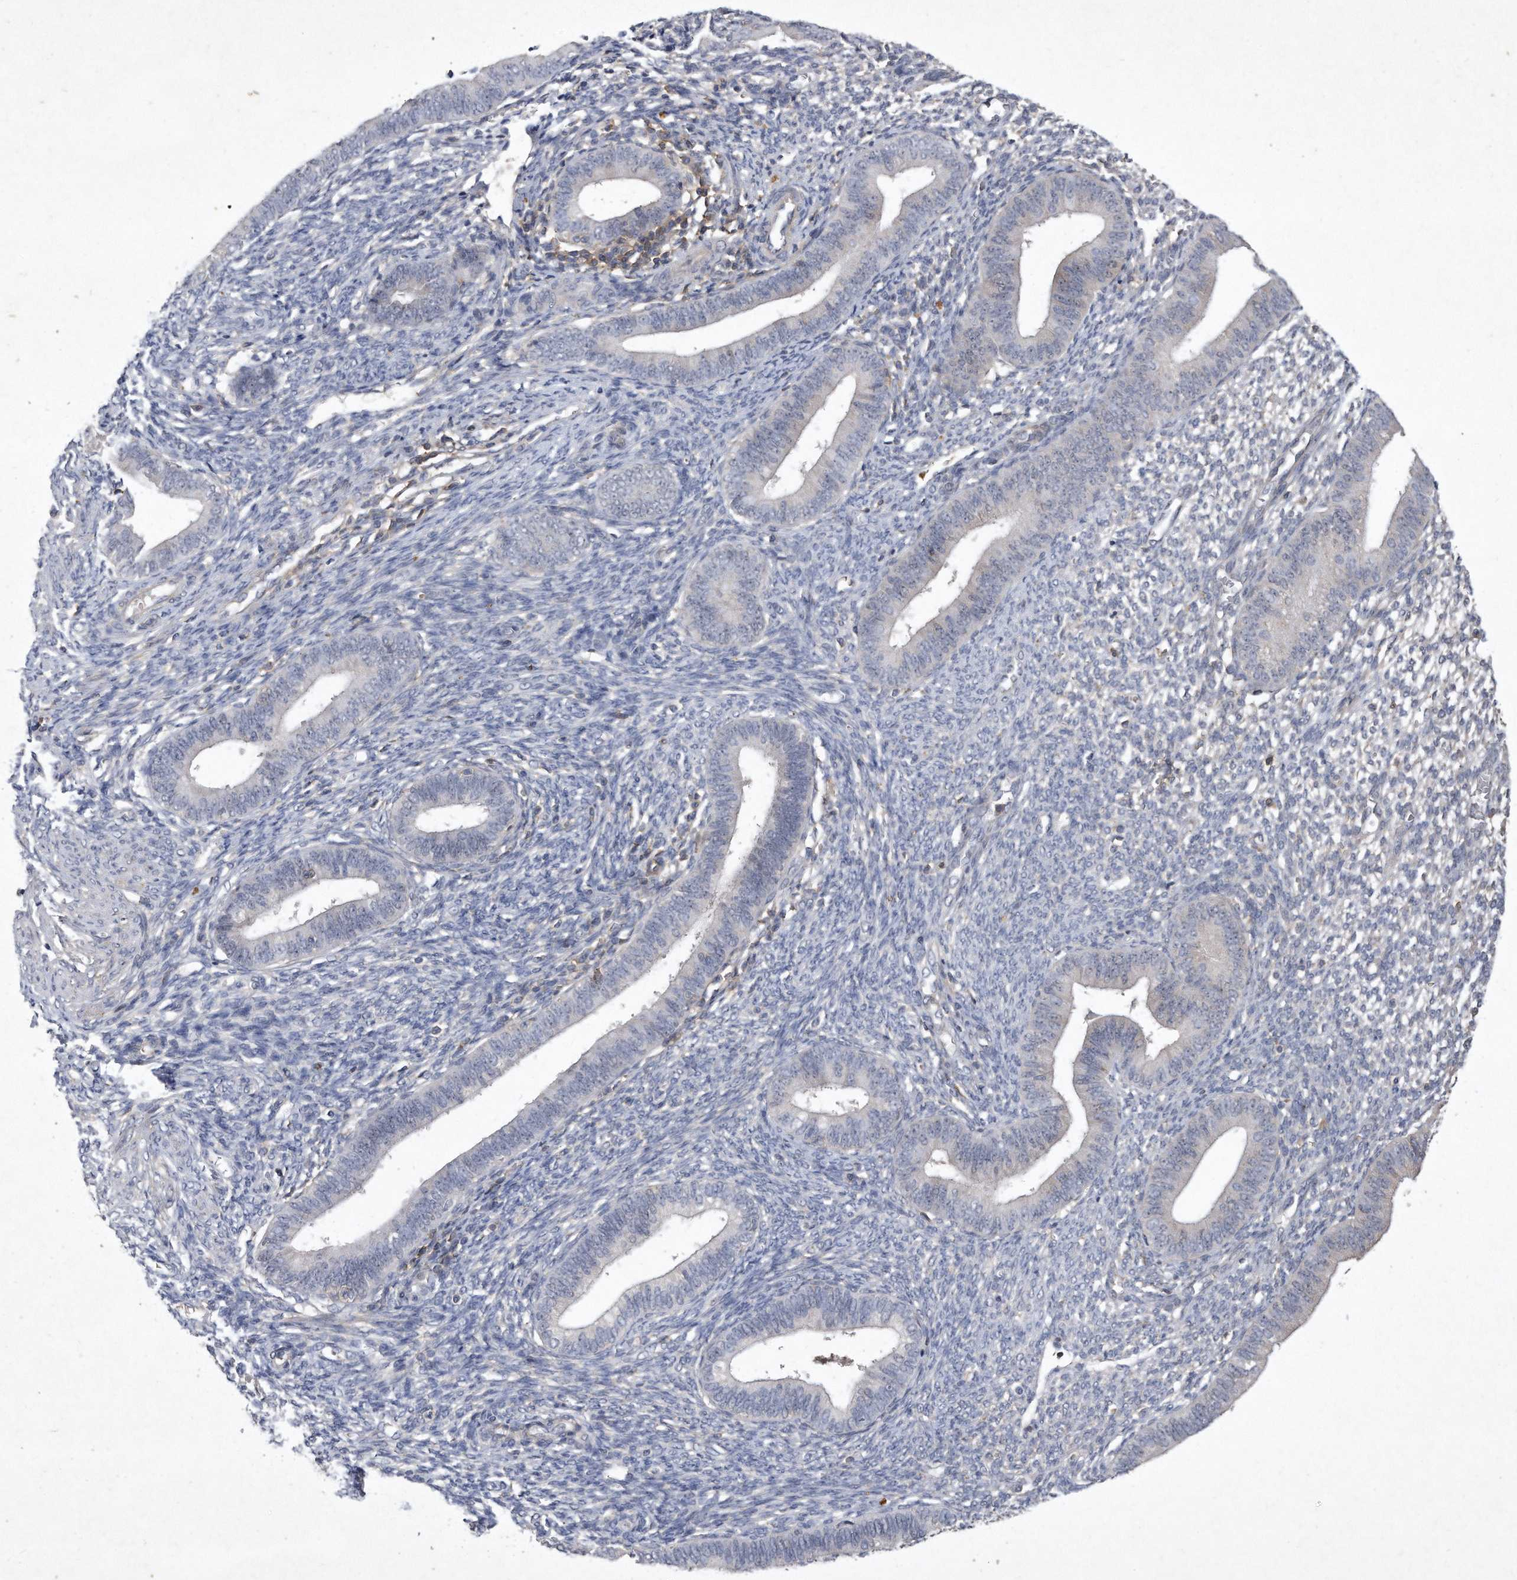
{"staining": {"intensity": "weak", "quantity": "<25%", "location": "cytoplasmic/membranous"}, "tissue": "endometrium", "cell_type": "Cells in endometrial stroma", "image_type": "normal", "snomed": [{"axis": "morphology", "description": "Normal tissue, NOS"}, {"axis": "topography", "description": "Endometrium"}], "caption": "Protein analysis of benign endometrium exhibits no significant positivity in cells in endometrial stroma.", "gene": "PGBD2", "patient": {"sex": "female", "age": 46}}